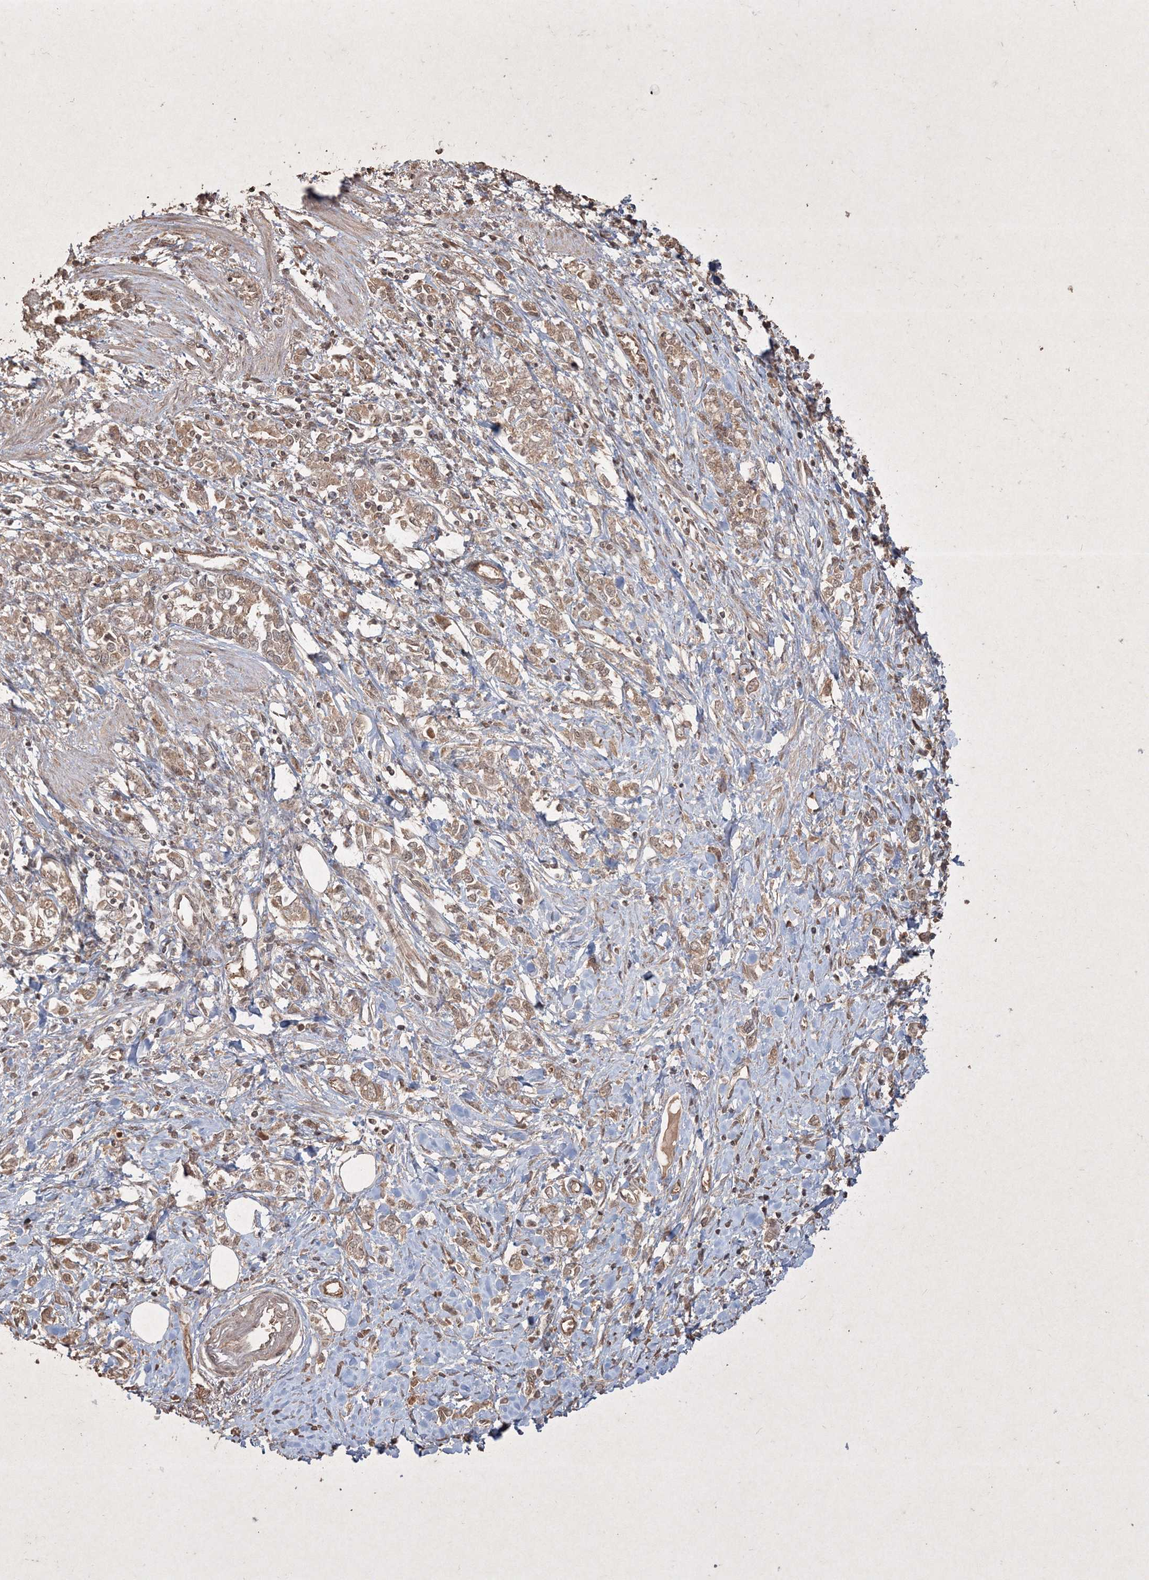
{"staining": {"intensity": "moderate", "quantity": ">75%", "location": "cytoplasmic/membranous"}, "tissue": "stomach cancer", "cell_type": "Tumor cells", "image_type": "cancer", "snomed": [{"axis": "morphology", "description": "Adenocarcinoma, NOS"}, {"axis": "topography", "description": "Stomach"}], "caption": "Stomach cancer (adenocarcinoma) stained for a protein (brown) demonstrates moderate cytoplasmic/membranous positive expression in approximately >75% of tumor cells.", "gene": "PELI3", "patient": {"sex": "female", "age": 76}}